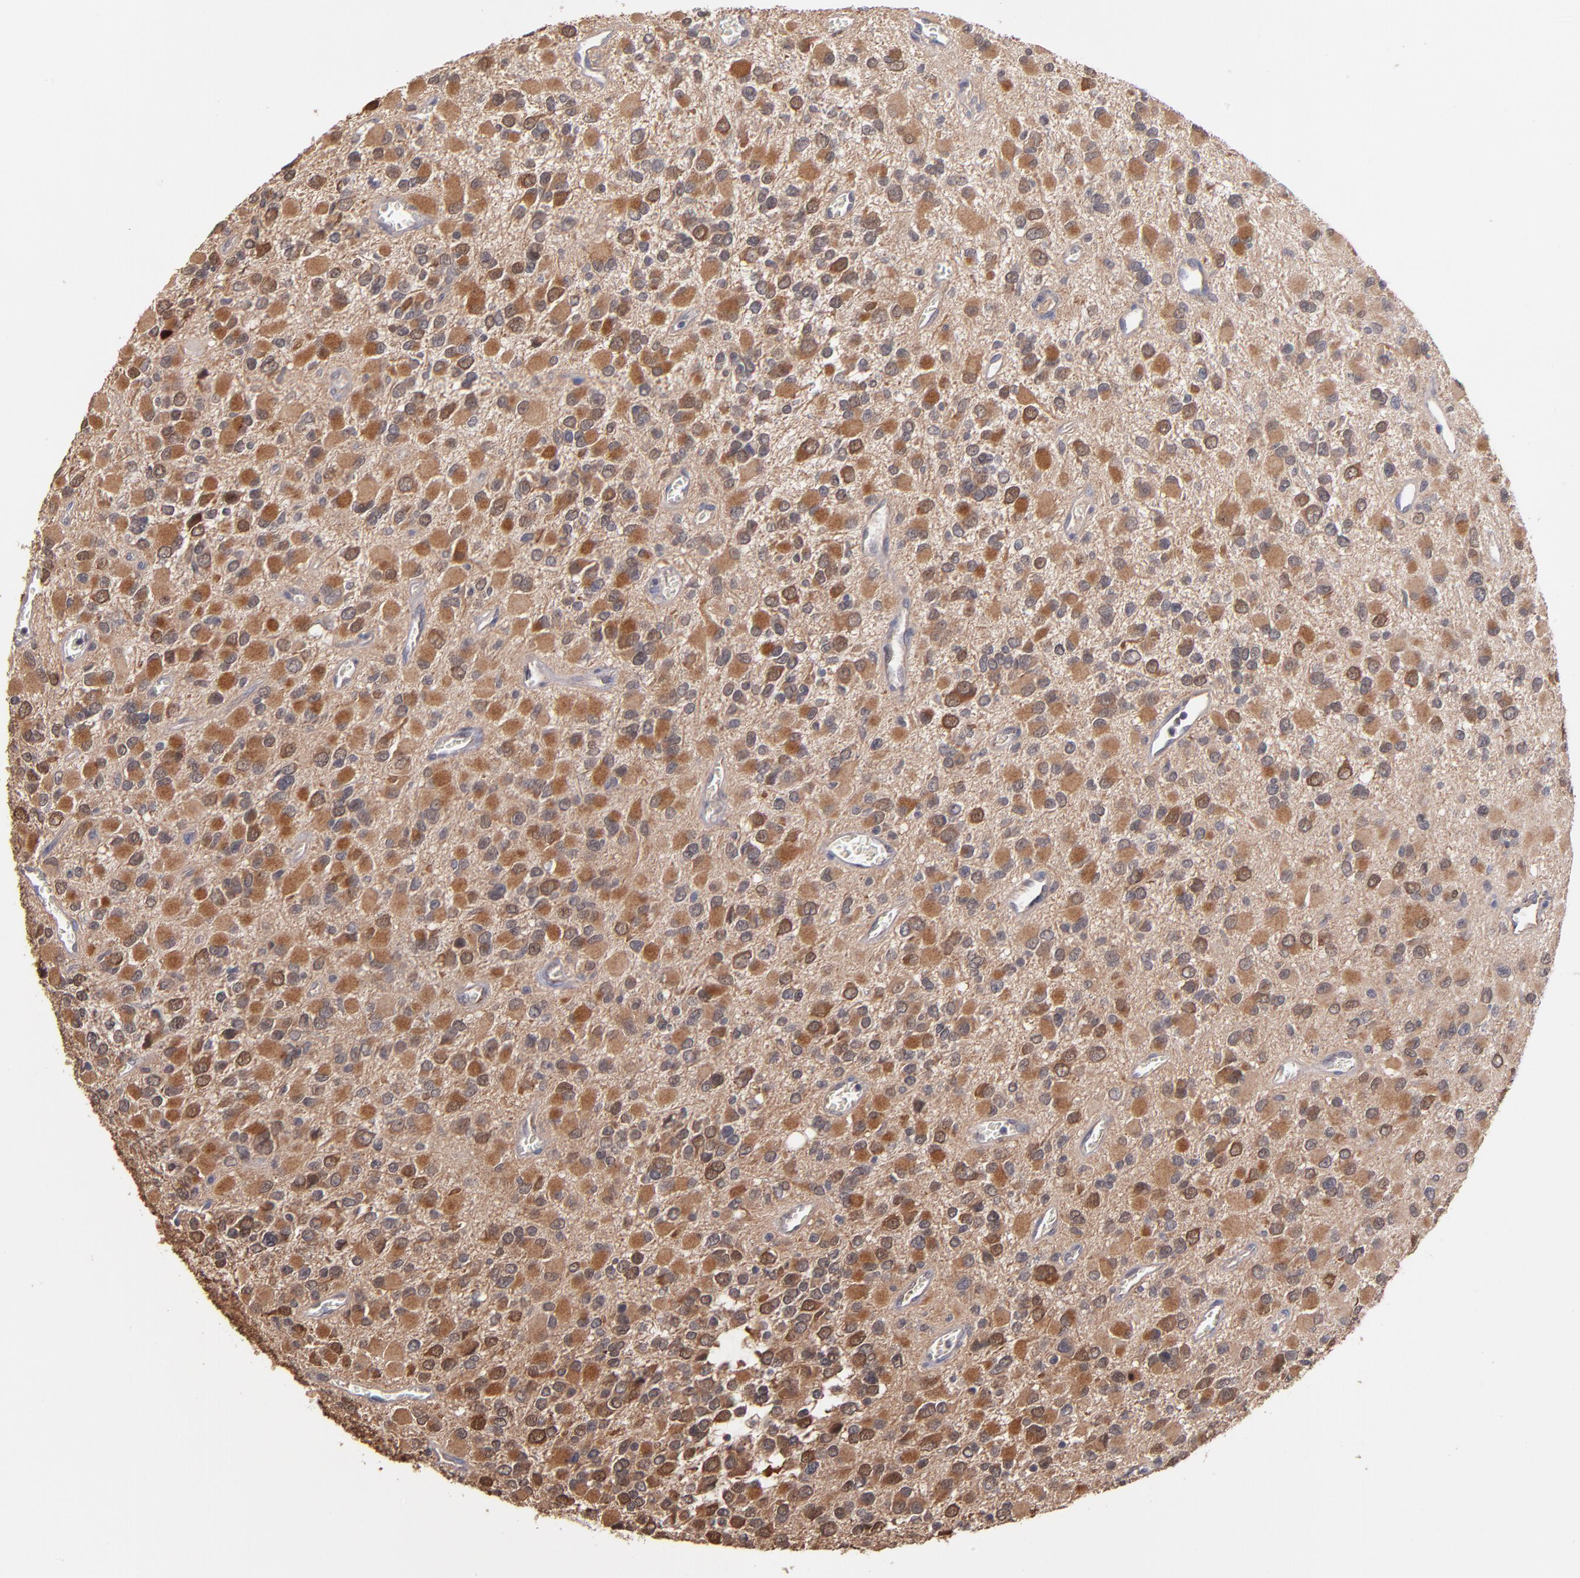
{"staining": {"intensity": "moderate", "quantity": ">75%", "location": "cytoplasmic/membranous"}, "tissue": "glioma", "cell_type": "Tumor cells", "image_type": "cancer", "snomed": [{"axis": "morphology", "description": "Glioma, malignant, Low grade"}, {"axis": "topography", "description": "Brain"}], "caption": "Immunohistochemical staining of human malignant low-grade glioma displays moderate cytoplasmic/membranous protein positivity in about >75% of tumor cells.", "gene": "GMFG", "patient": {"sex": "male", "age": 42}}